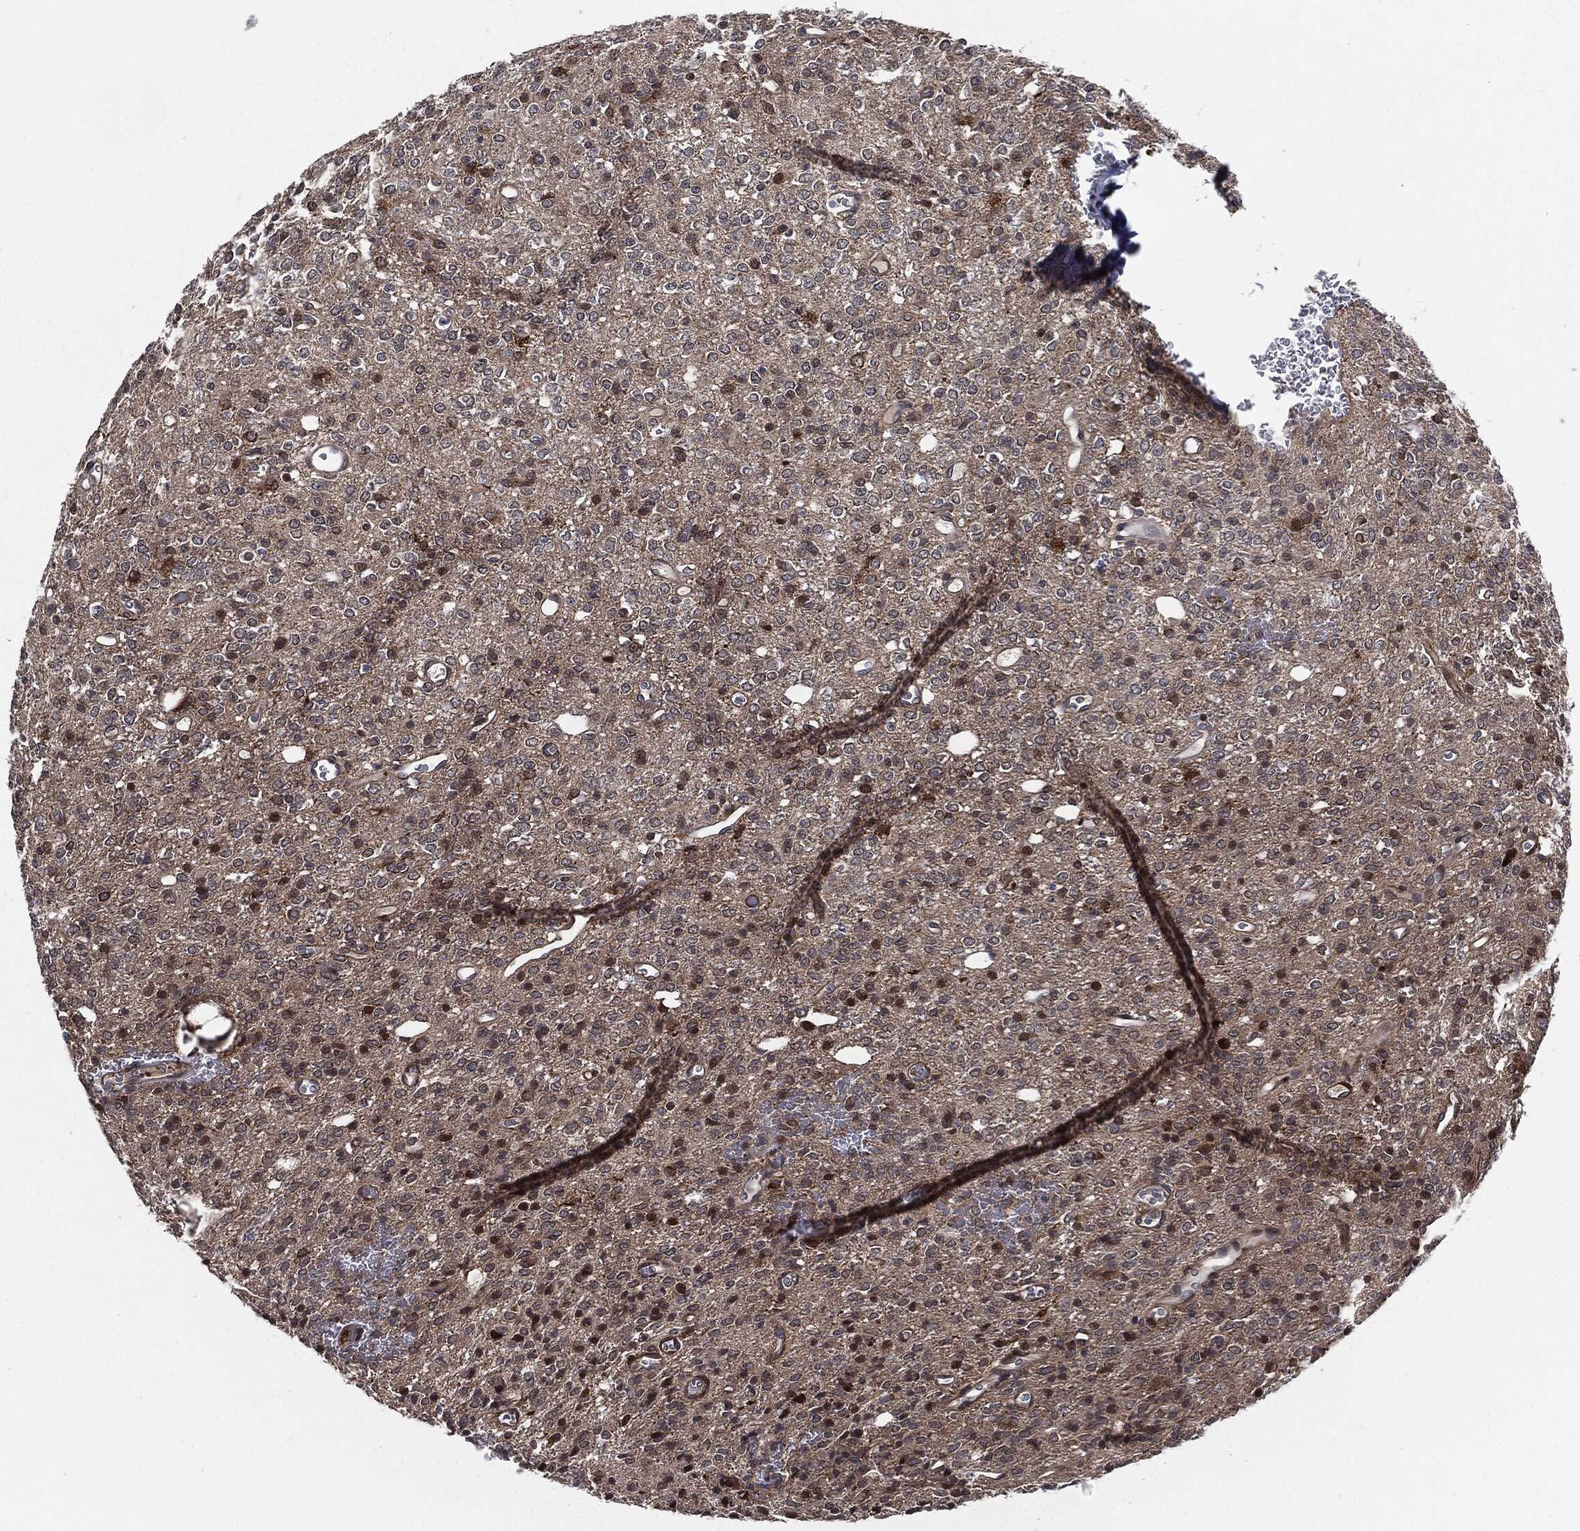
{"staining": {"intensity": "moderate", "quantity": "<25%", "location": "cytoplasmic/membranous"}, "tissue": "glioma", "cell_type": "Tumor cells", "image_type": "cancer", "snomed": [{"axis": "morphology", "description": "Glioma, malignant, Low grade"}, {"axis": "topography", "description": "Brain"}], "caption": "Protein staining reveals moderate cytoplasmic/membranous positivity in approximately <25% of tumor cells in low-grade glioma (malignant). The protein is stained brown, and the nuclei are stained in blue (DAB IHC with brightfield microscopy, high magnification).", "gene": "UBR1", "patient": {"sex": "female", "age": 45}}